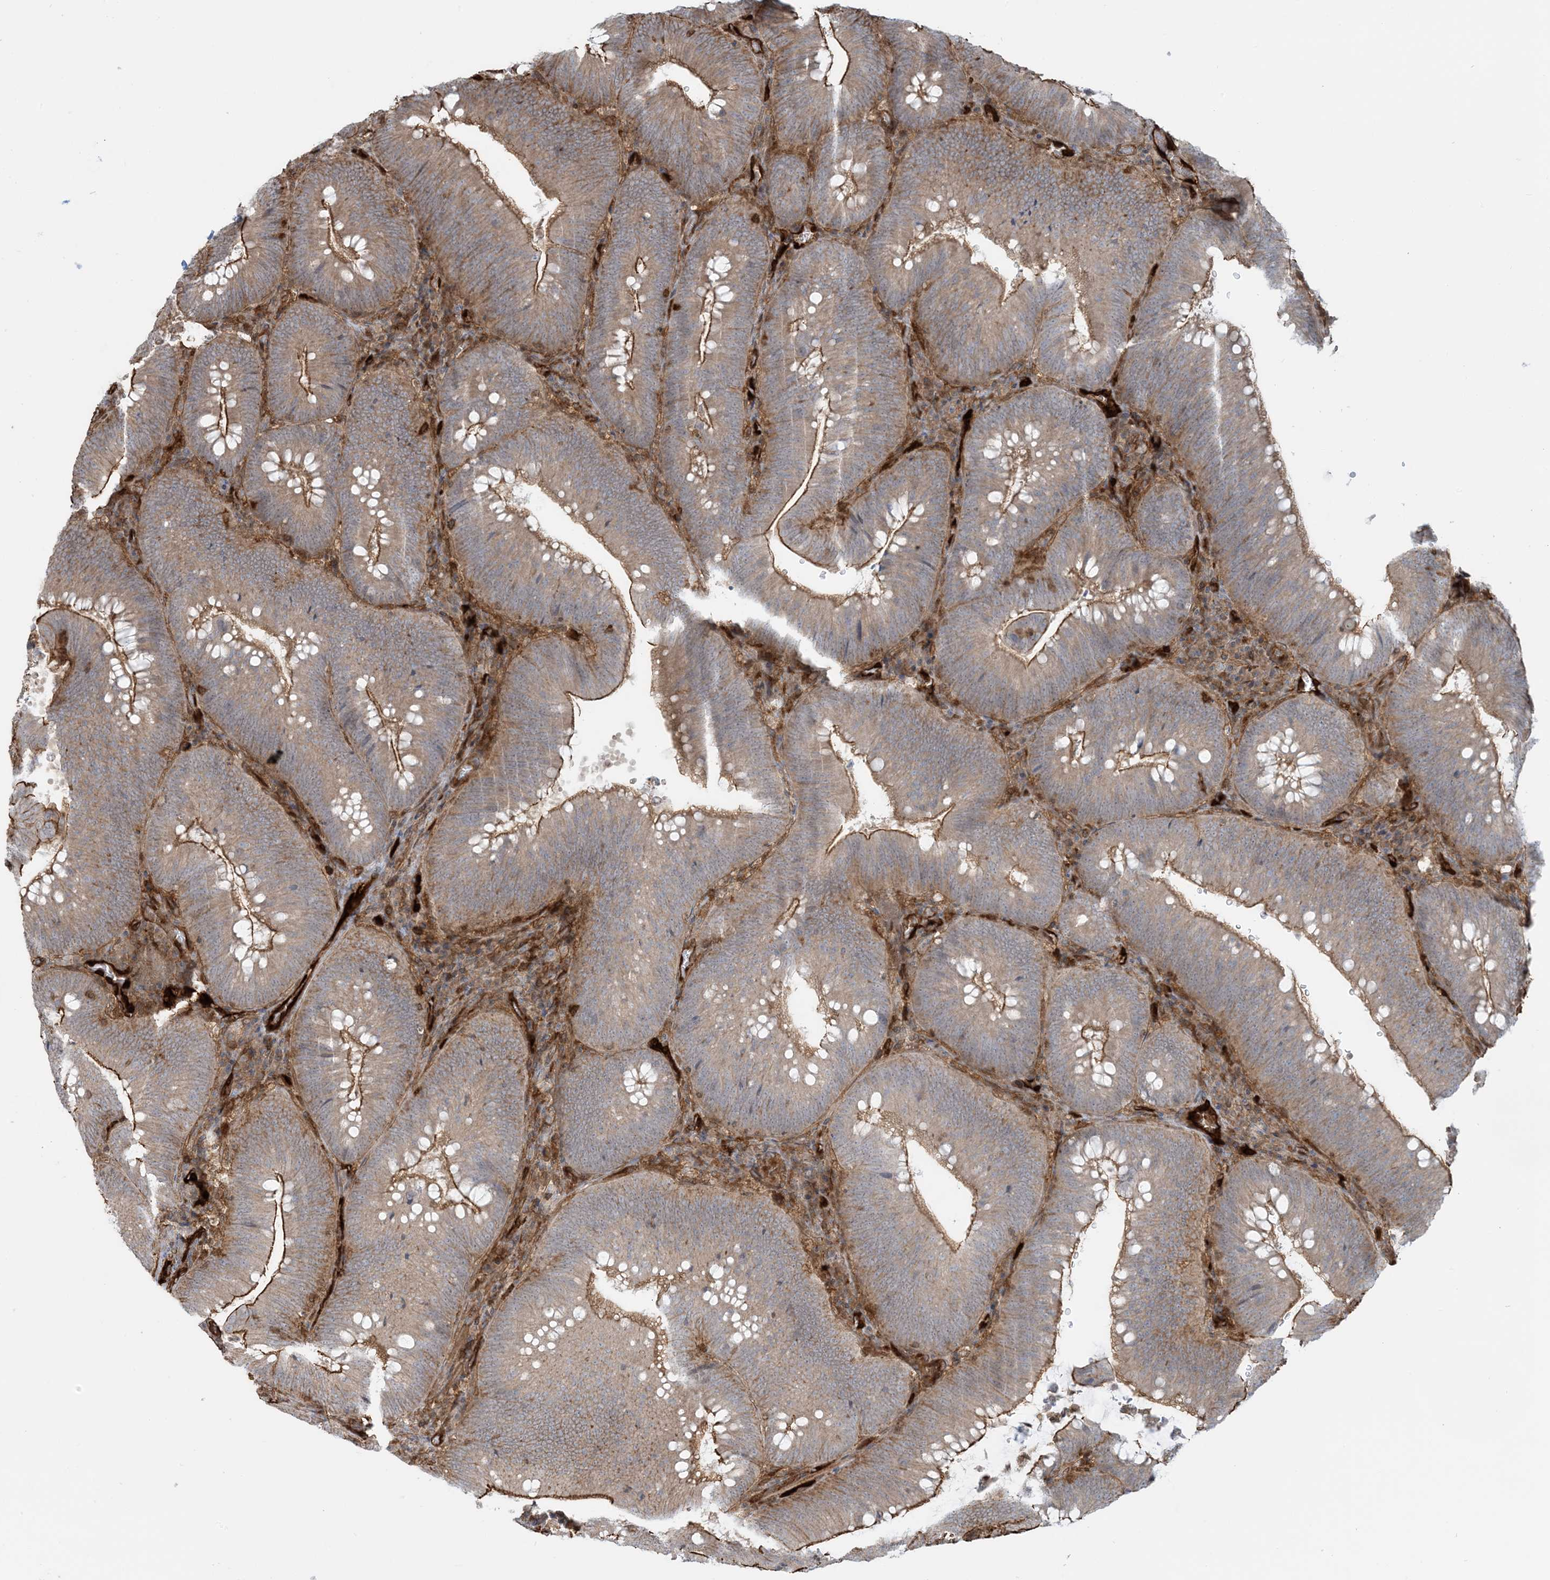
{"staining": {"intensity": "moderate", "quantity": ">75%", "location": "cytoplasmic/membranous"}, "tissue": "colorectal cancer", "cell_type": "Tumor cells", "image_type": "cancer", "snomed": [{"axis": "morphology", "description": "Normal tissue, NOS"}, {"axis": "topography", "description": "Colon"}], "caption": "This is an image of IHC staining of colorectal cancer, which shows moderate positivity in the cytoplasmic/membranous of tumor cells.", "gene": "PPM1F", "patient": {"sex": "female", "age": 82}}